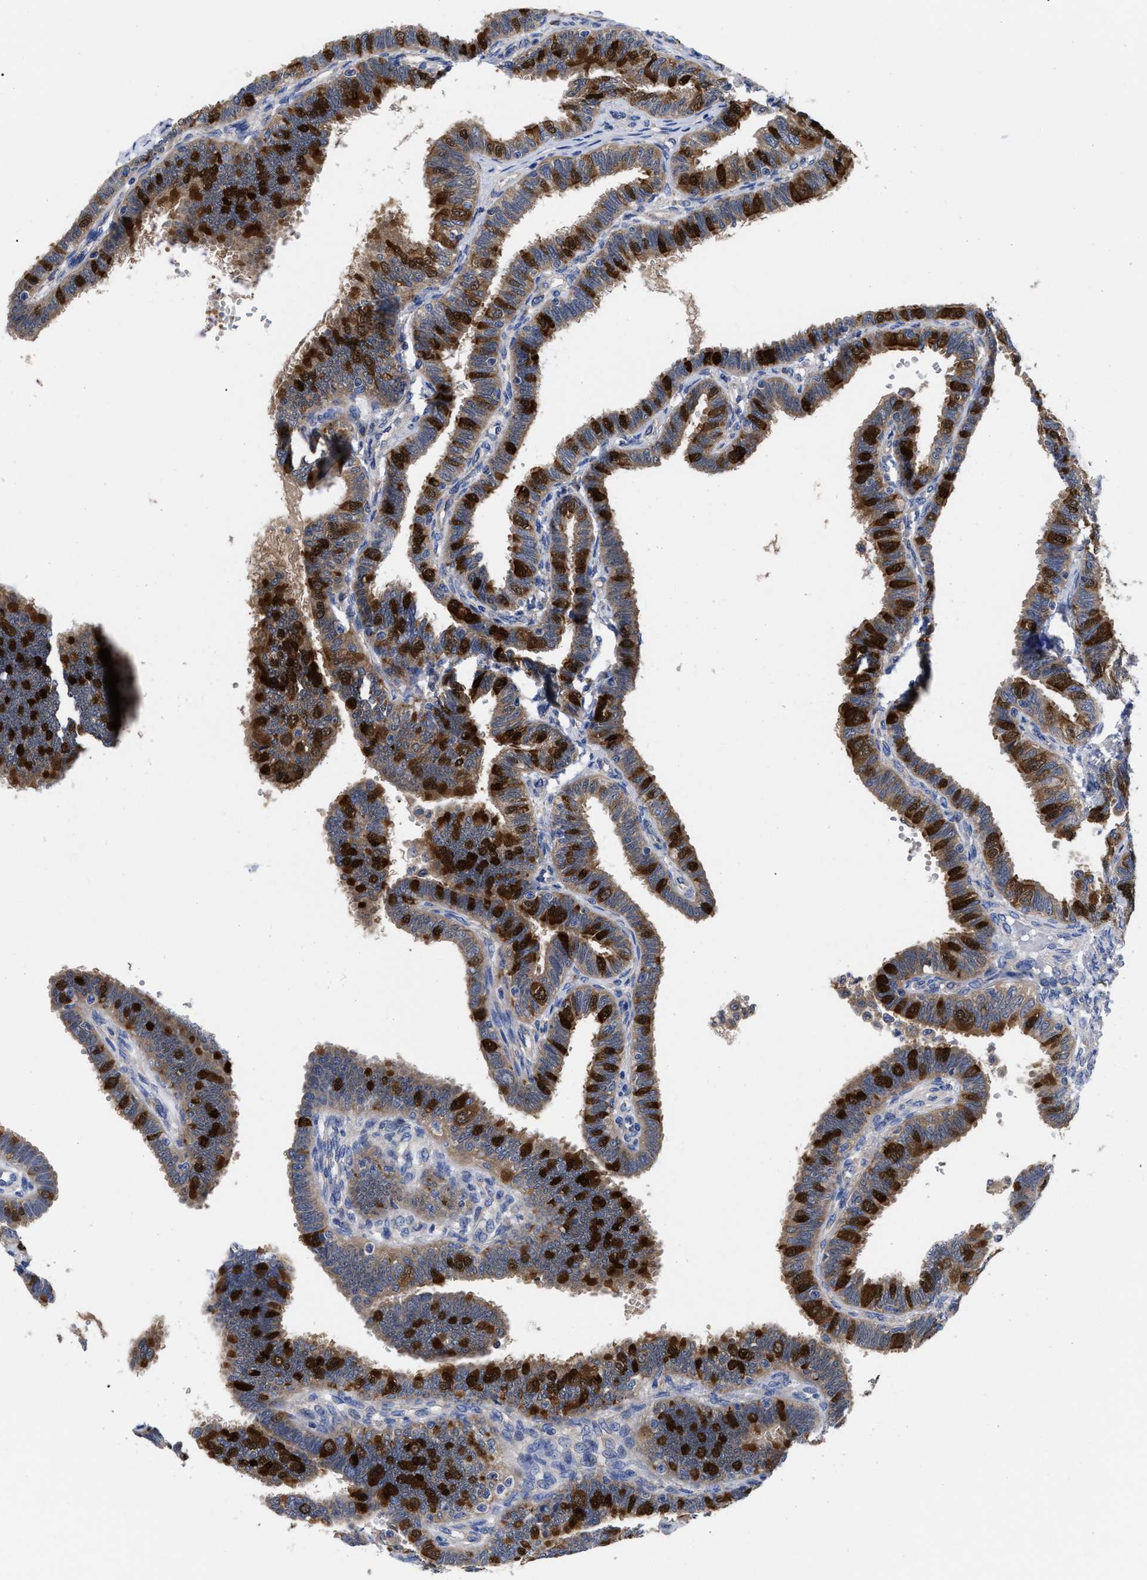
{"staining": {"intensity": "strong", "quantity": ">75%", "location": "cytoplasmic/membranous"}, "tissue": "fallopian tube", "cell_type": "Glandular cells", "image_type": "normal", "snomed": [{"axis": "morphology", "description": "Normal tissue, NOS"}, {"axis": "topography", "description": "Fallopian tube"}, {"axis": "topography", "description": "Placenta"}], "caption": "This is an image of immunohistochemistry staining of normal fallopian tube, which shows strong staining in the cytoplasmic/membranous of glandular cells.", "gene": "RBKS", "patient": {"sex": "female", "age": 34}}